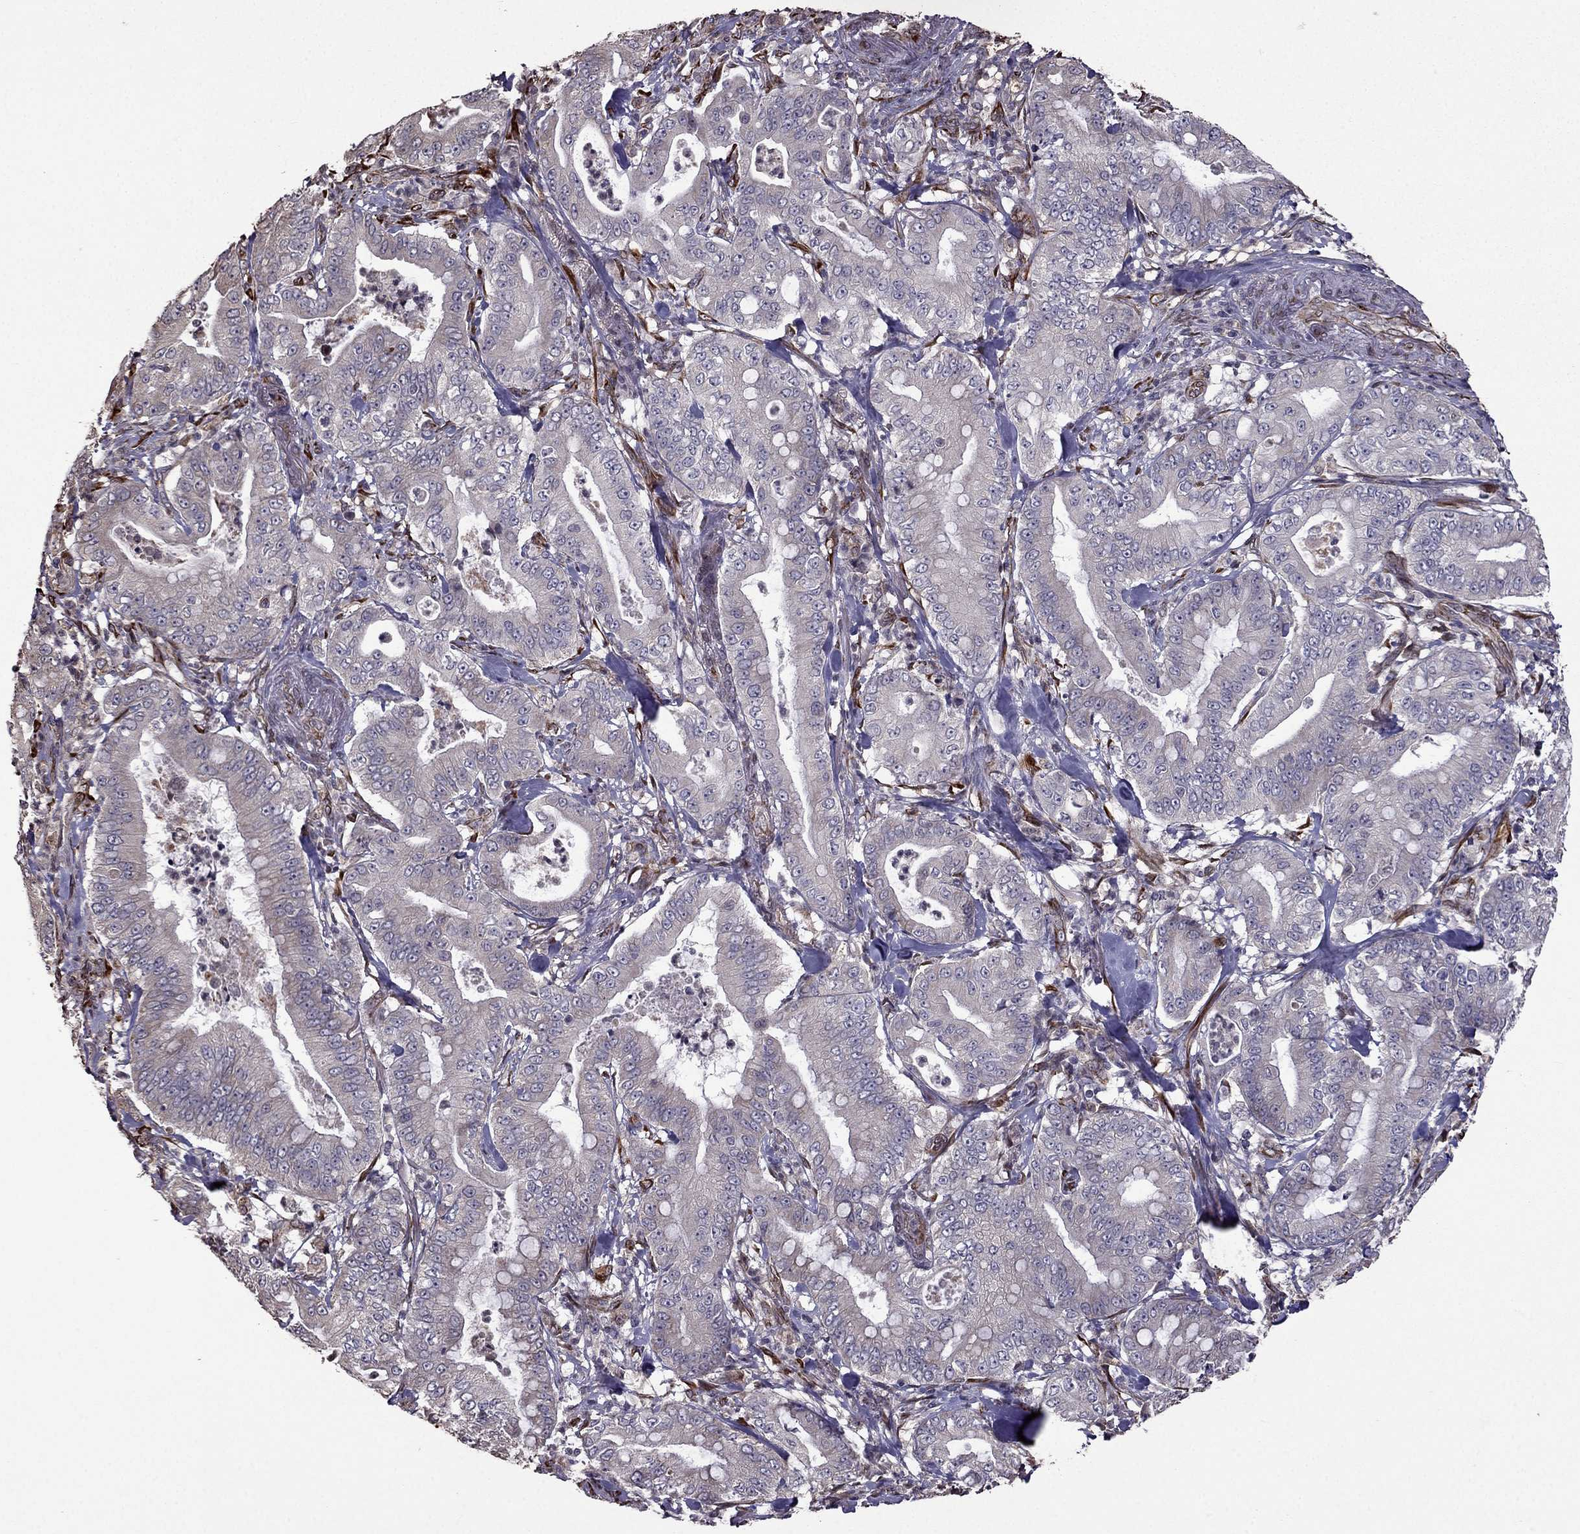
{"staining": {"intensity": "negative", "quantity": "none", "location": "none"}, "tissue": "pancreatic cancer", "cell_type": "Tumor cells", "image_type": "cancer", "snomed": [{"axis": "morphology", "description": "Adenocarcinoma, NOS"}, {"axis": "topography", "description": "Pancreas"}], "caption": "Pancreatic adenocarcinoma stained for a protein using IHC shows no positivity tumor cells.", "gene": "IKBIP", "patient": {"sex": "male", "age": 71}}